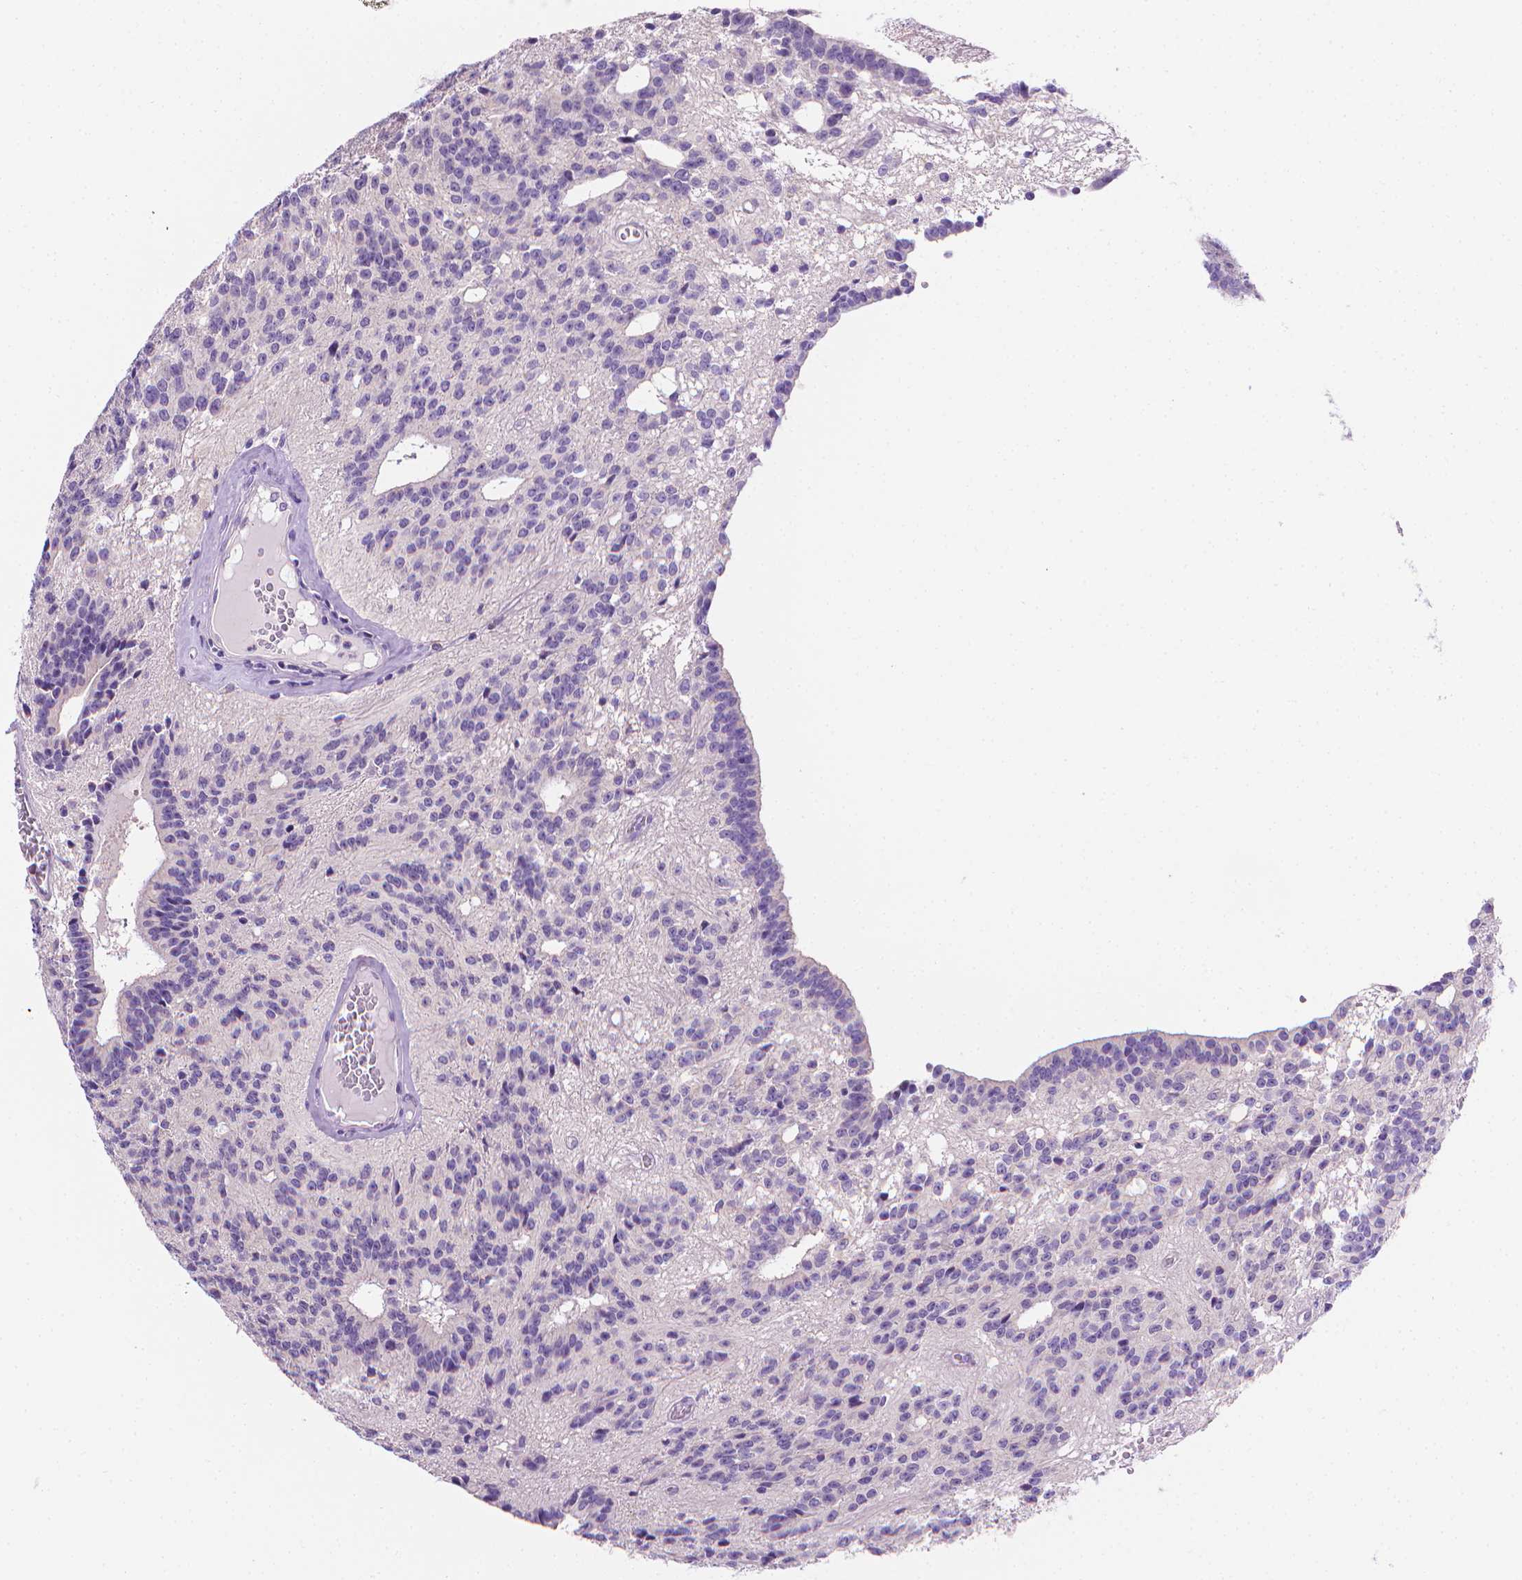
{"staining": {"intensity": "negative", "quantity": "none", "location": "none"}, "tissue": "glioma", "cell_type": "Tumor cells", "image_type": "cancer", "snomed": [{"axis": "morphology", "description": "Glioma, malignant, Low grade"}, {"axis": "topography", "description": "Brain"}], "caption": "High magnification brightfield microscopy of low-grade glioma (malignant) stained with DAB (brown) and counterstained with hematoxylin (blue): tumor cells show no significant expression.", "gene": "FASN", "patient": {"sex": "male", "age": 31}}